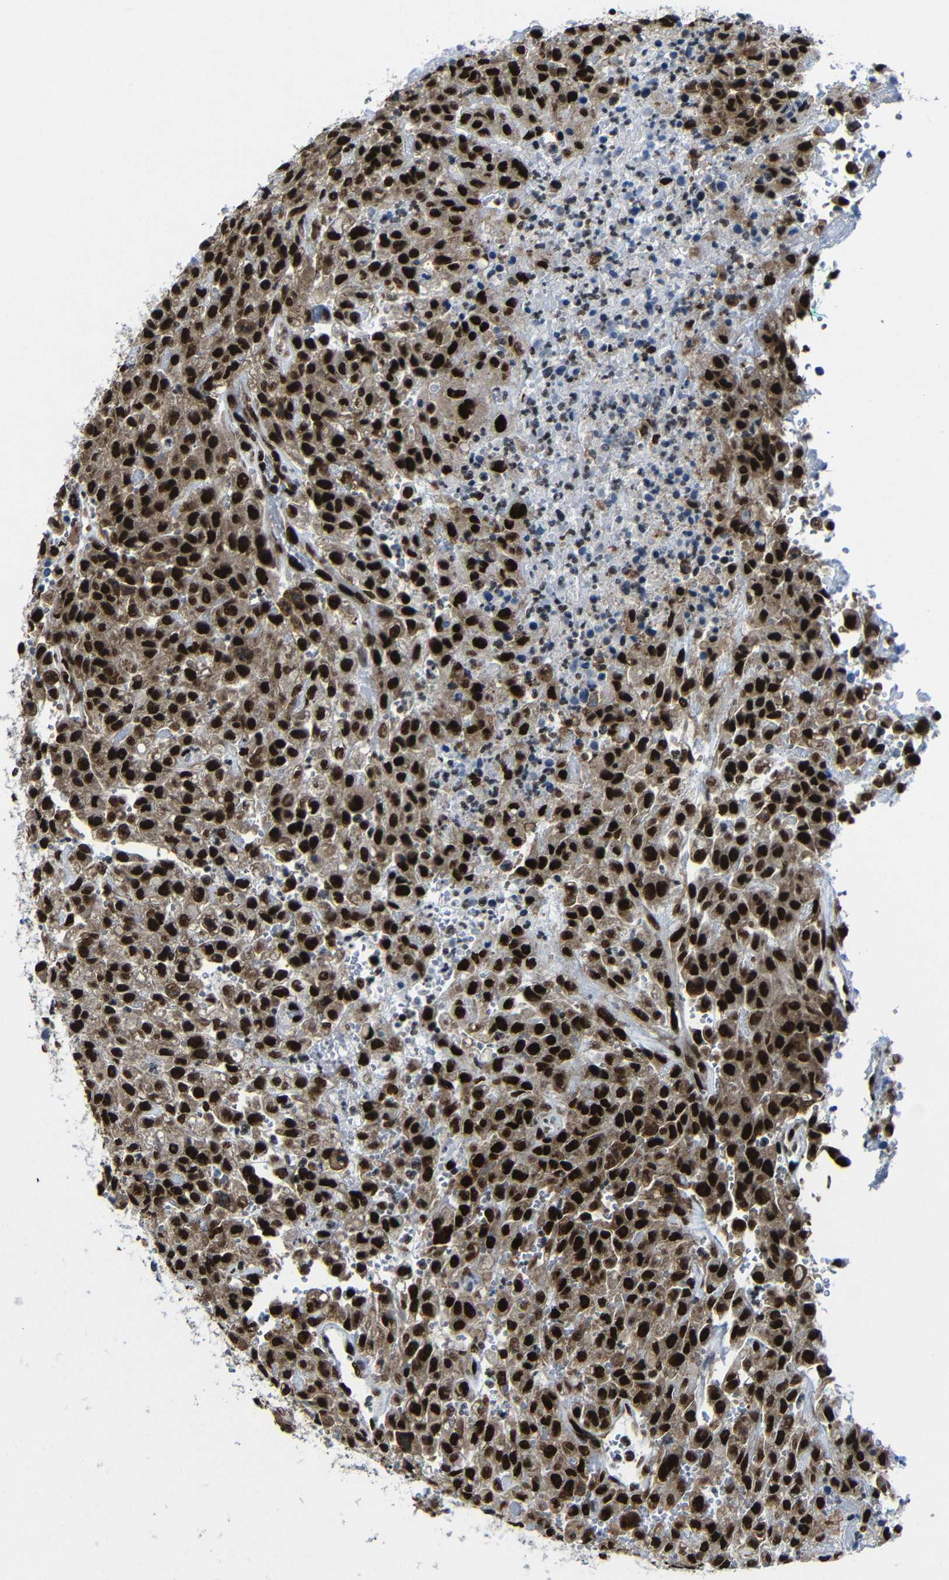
{"staining": {"intensity": "strong", "quantity": ">75%", "location": "cytoplasmic/membranous,nuclear"}, "tissue": "urothelial cancer", "cell_type": "Tumor cells", "image_type": "cancer", "snomed": [{"axis": "morphology", "description": "Urothelial carcinoma, High grade"}, {"axis": "topography", "description": "Urinary bladder"}], "caption": "A histopathology image showing strong cytoplasmic/membranous and nuclear positivity in about >75% of tumor cells in urothelial cancer, as visualized by brown immunohistochemical staining.", "gene": "PTBP1", "patient": {"sex": "male", "age": 46}}